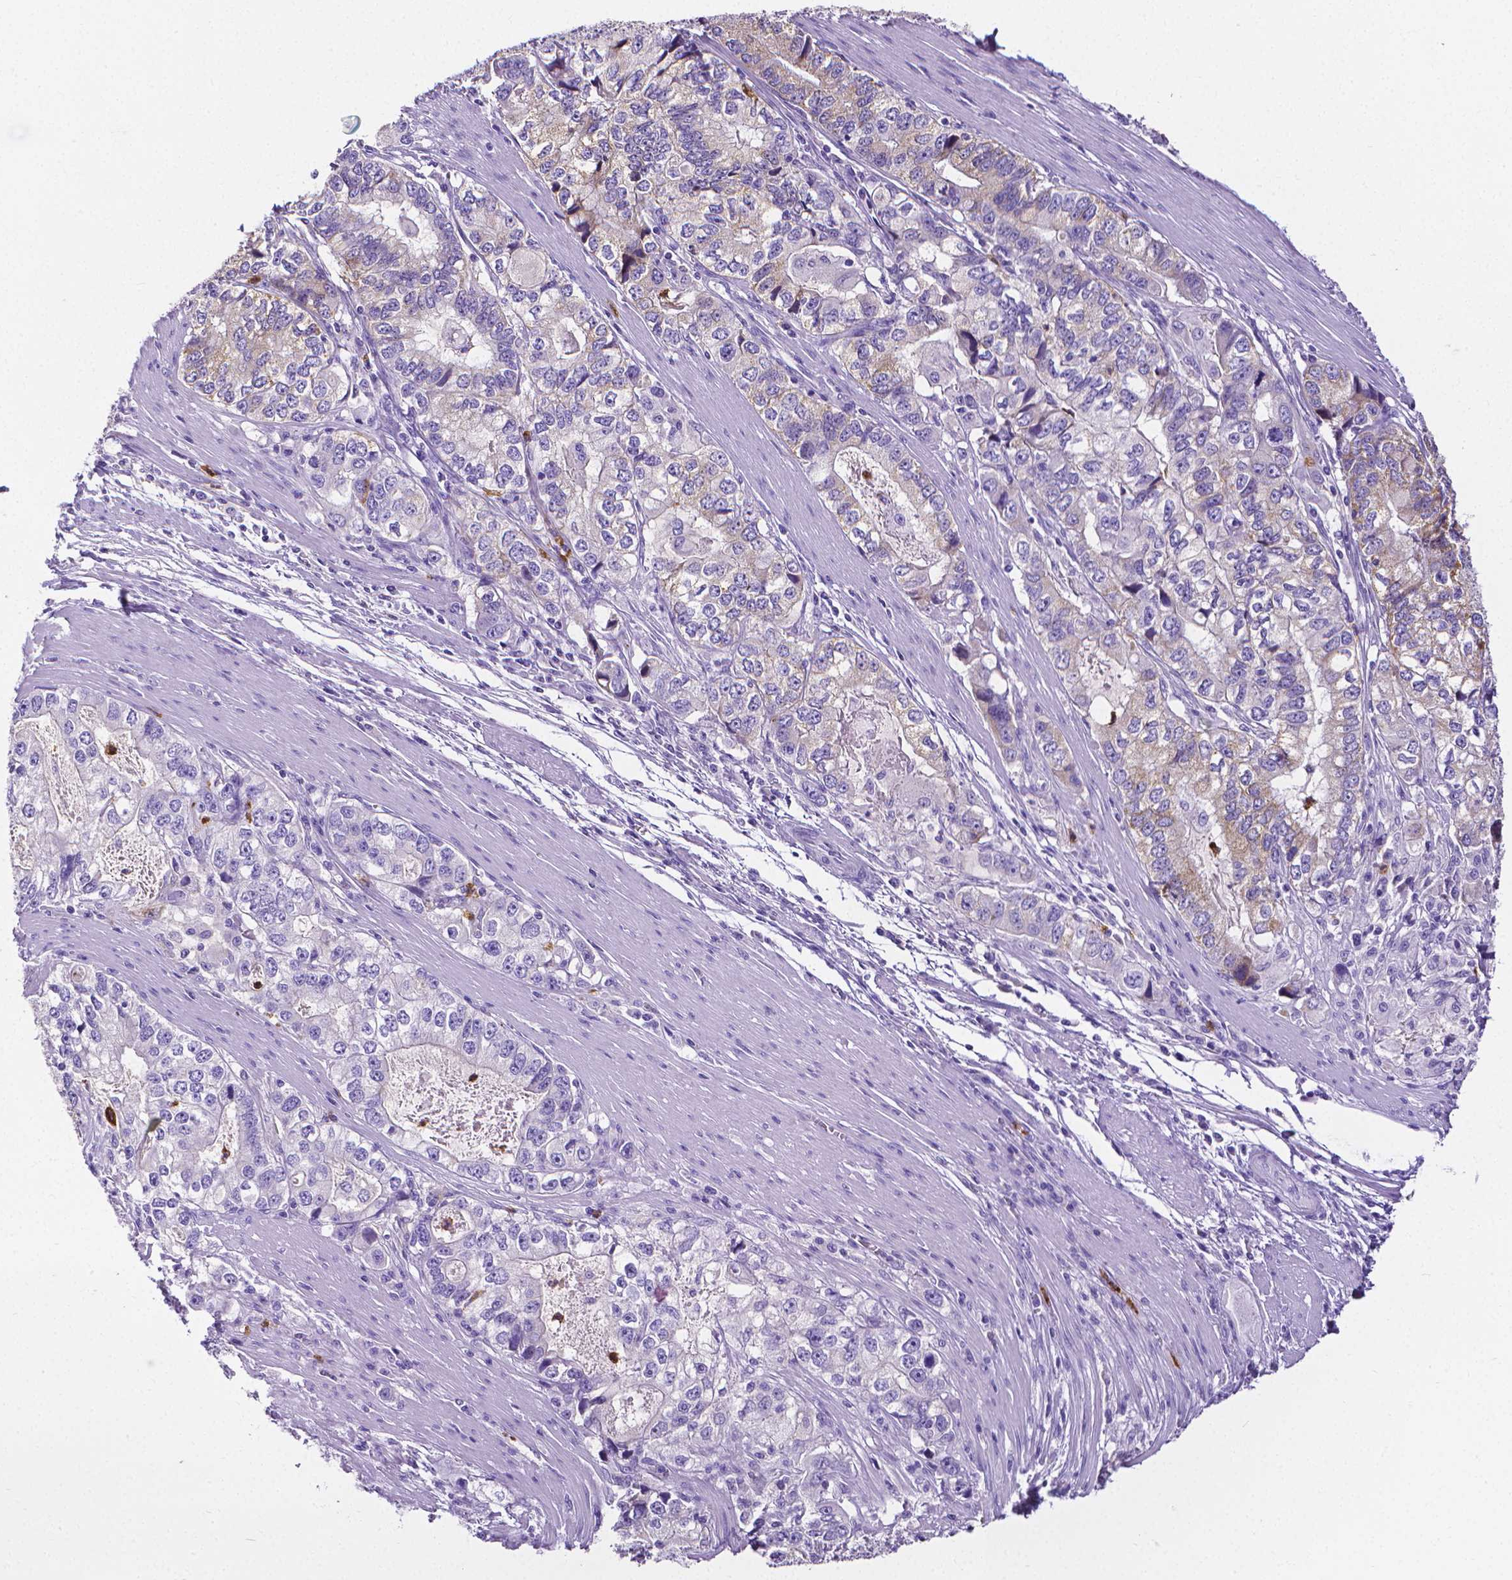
{"staining": {"intensity": "weak", "quantity": "<25%", "location": "cytoplasmic/membranous"}, "tissue": "stomach cancer", "cell_type": "Tumor cells", "image_type": "cancer", "snomed": [{"axis": "morphology", "description": "Adenocarcinoma, NOS"}, {"axis": "topography", "description": "Stomach, lower"}], "caption": "Immunohistochemistry image of neoplastic tissue: adenocarcinoma (stomach) stained with DAB (3,3'-diaminobenzidine) displays no significant protein expression in tumor cells.", "gene": "MMP9", "patient": {"sex": "female", "age": 72}}